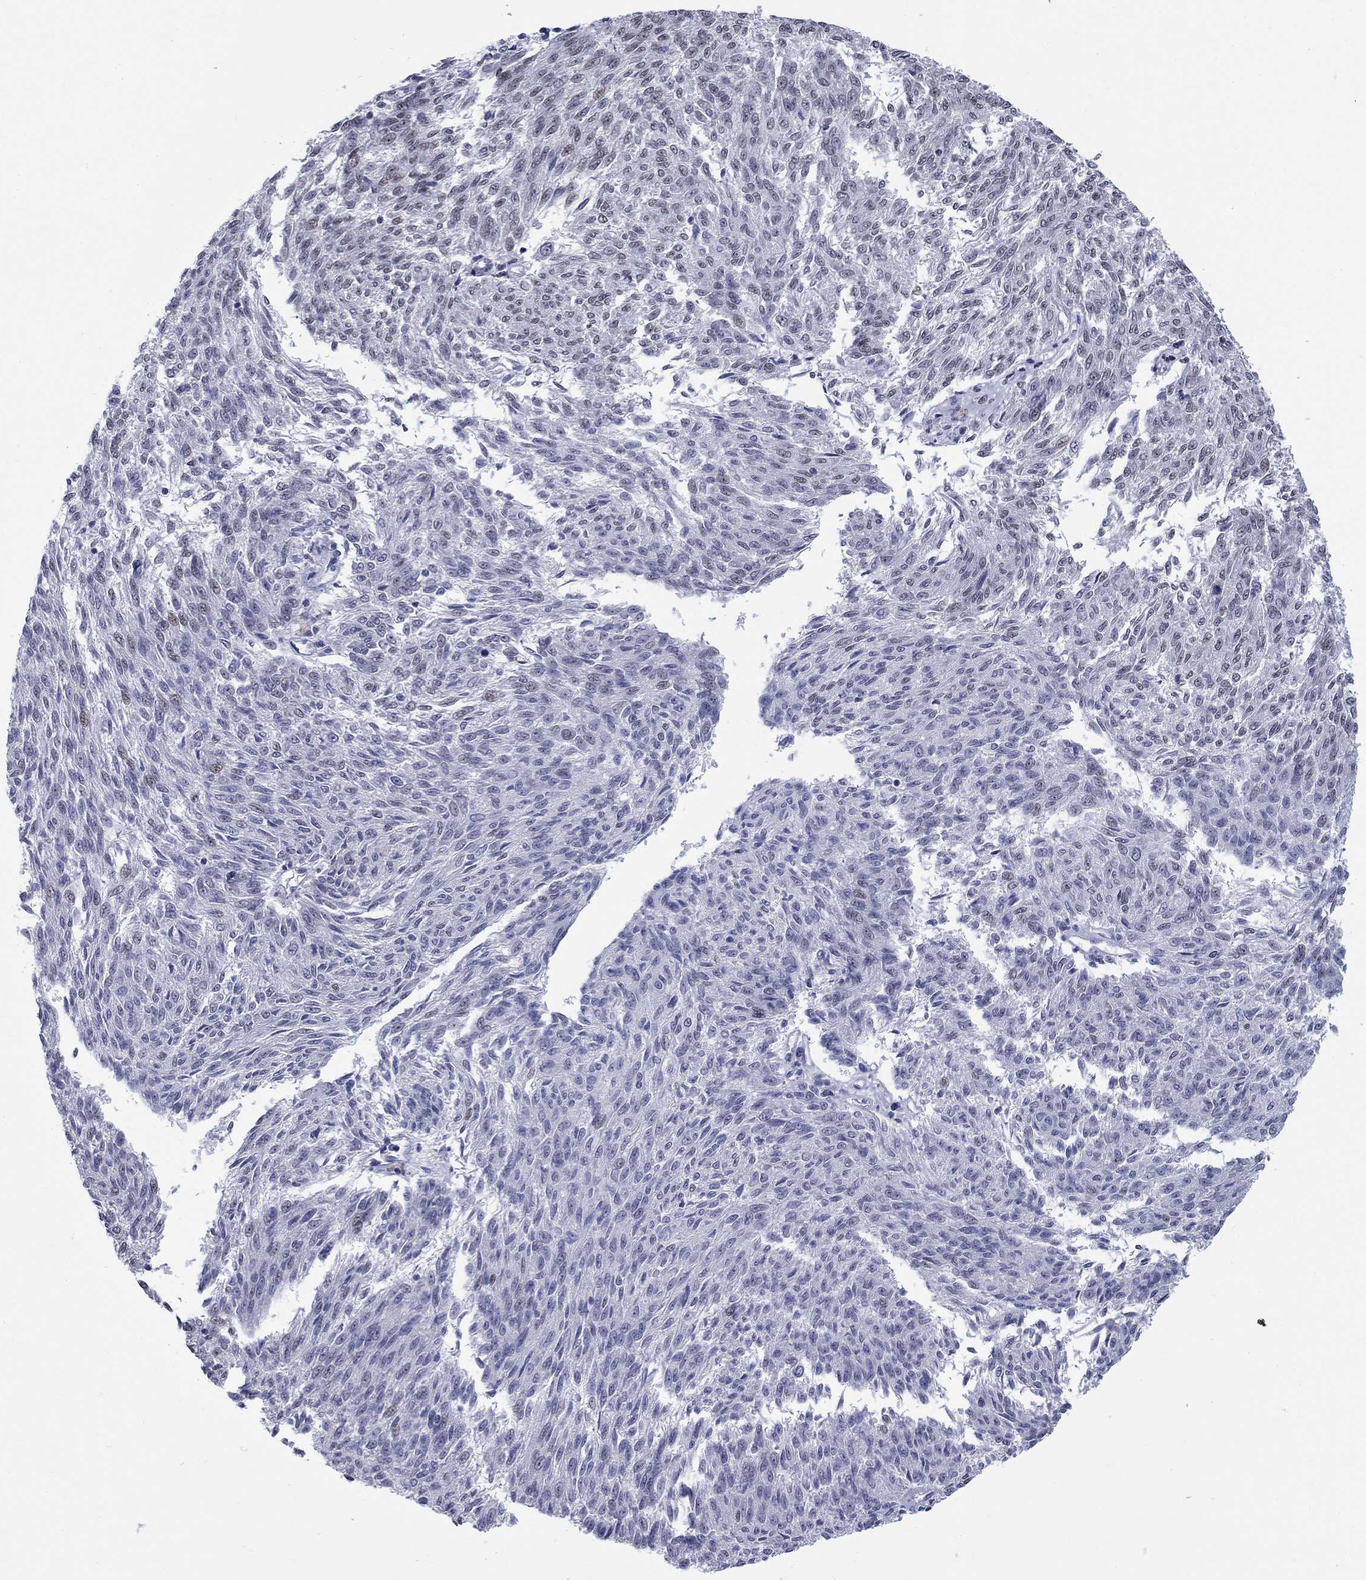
{"staining": {"intensity": "weak", "quantity": "<25%", "location": "nuclear"}, "tissue": "melanoma", "cell_type": "Tumor cells", "image_type": "cancer", "snomed": [{"axis": "morphology", "description": "Malignant melanoma, NOS"}, {"axis": "topography", "description": "Skin"}], "caption": "Tumor cells show no significant staining in melanoma.", "gene": "NPAS3", "patient": {"sex": "female", "age": 72}}